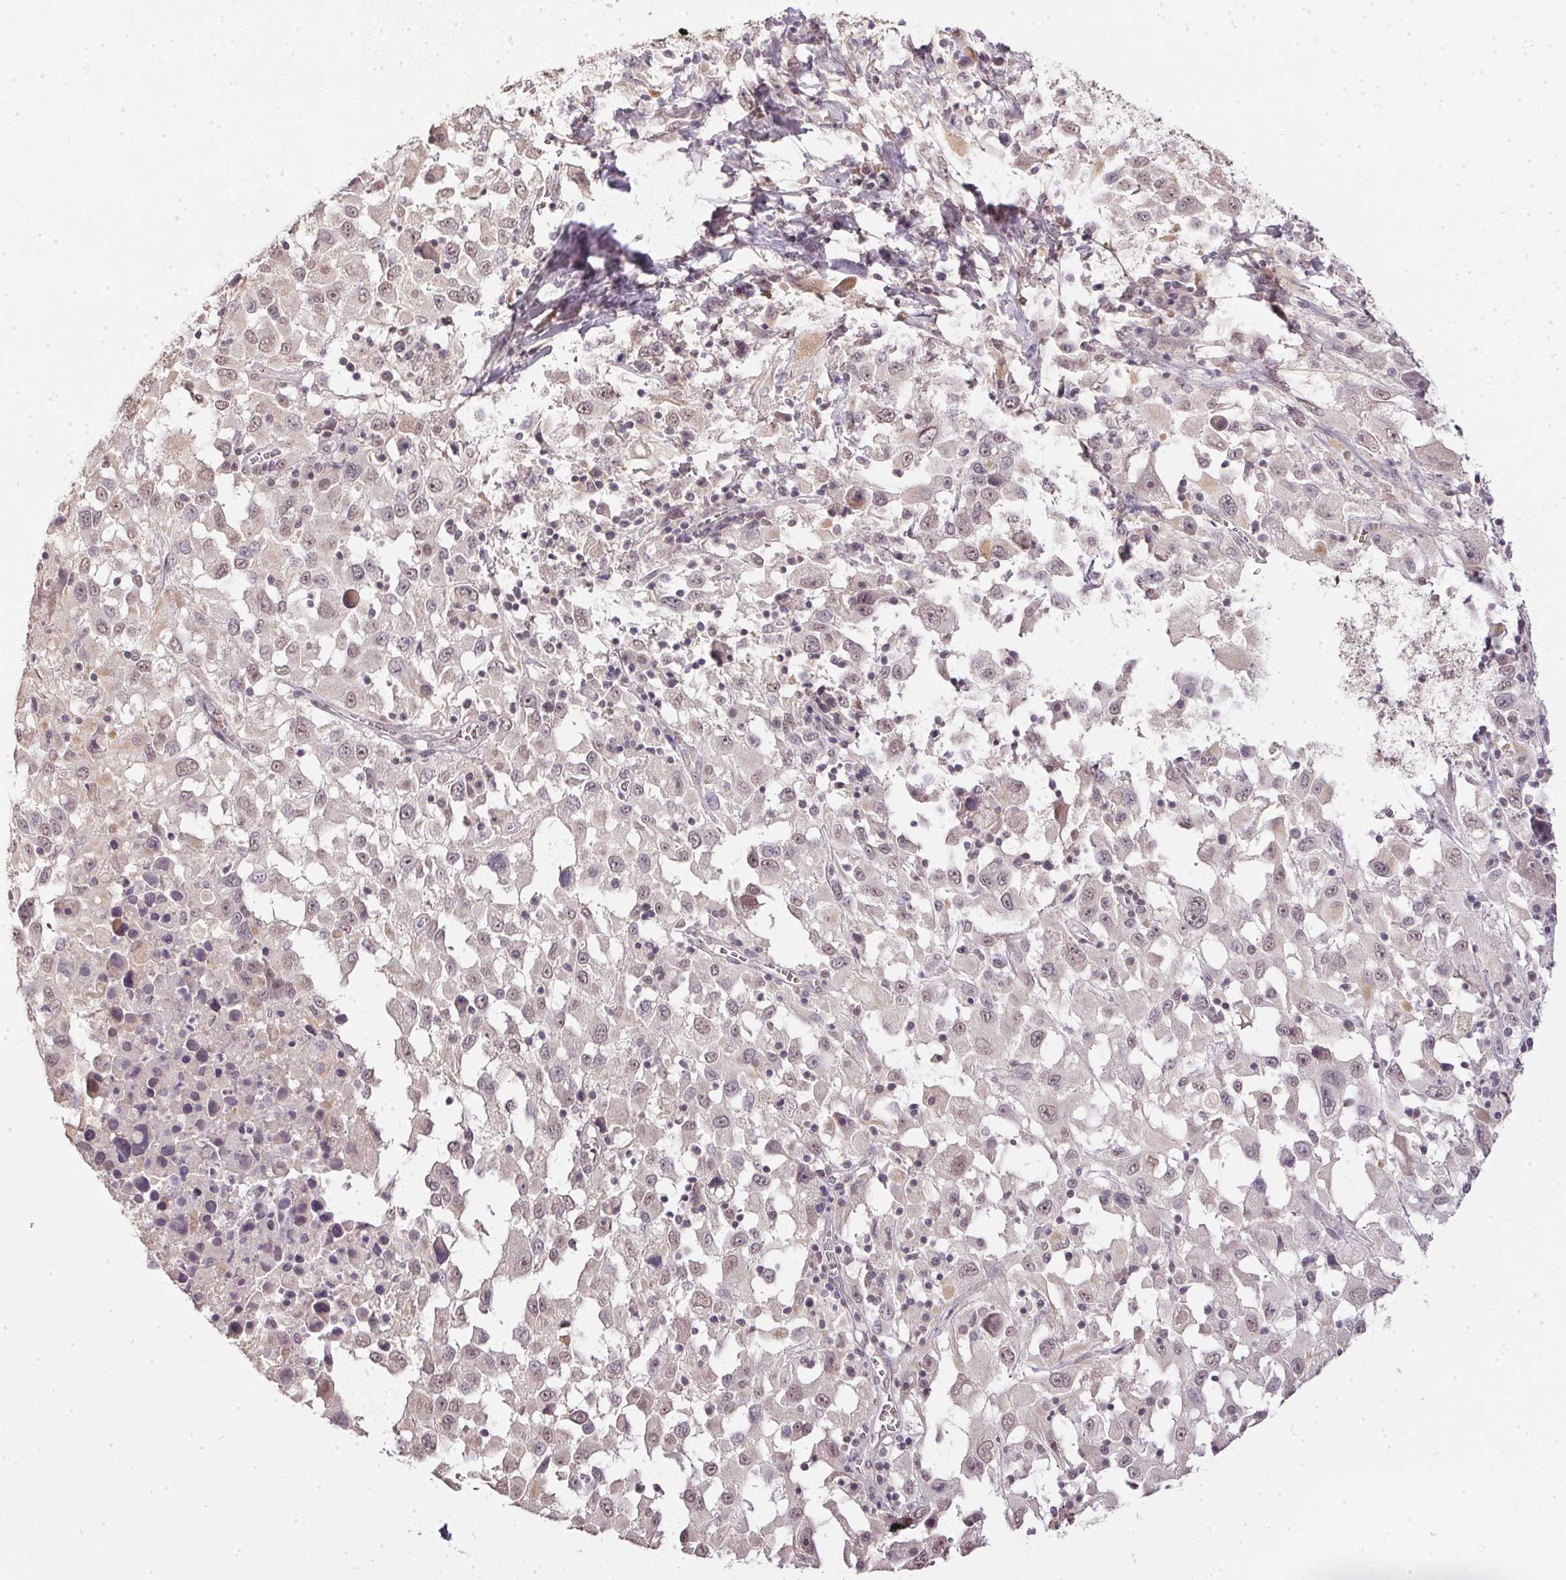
{"staining": {"intensity": "weak", "quantity": "25%-75%", "location": "nuclear"}, "tissue": "melanoma", "cell_type": "Tumor cells", "image_type": "cancer", "snomed": [{"axis": "morphology", "description": "Malignant melanoma, Metastatic site"}, {"axis": "topography", "description": "Soft tissue"}], "caption": "Immunohistochemical staining of human malignant melanoma (metastatic site) shows low levels of weak nuclear staining in approximately 25%-75% of tumor cells.", "gene": "PPP4R4", "patient": {"sex": "male", "age": 50}}